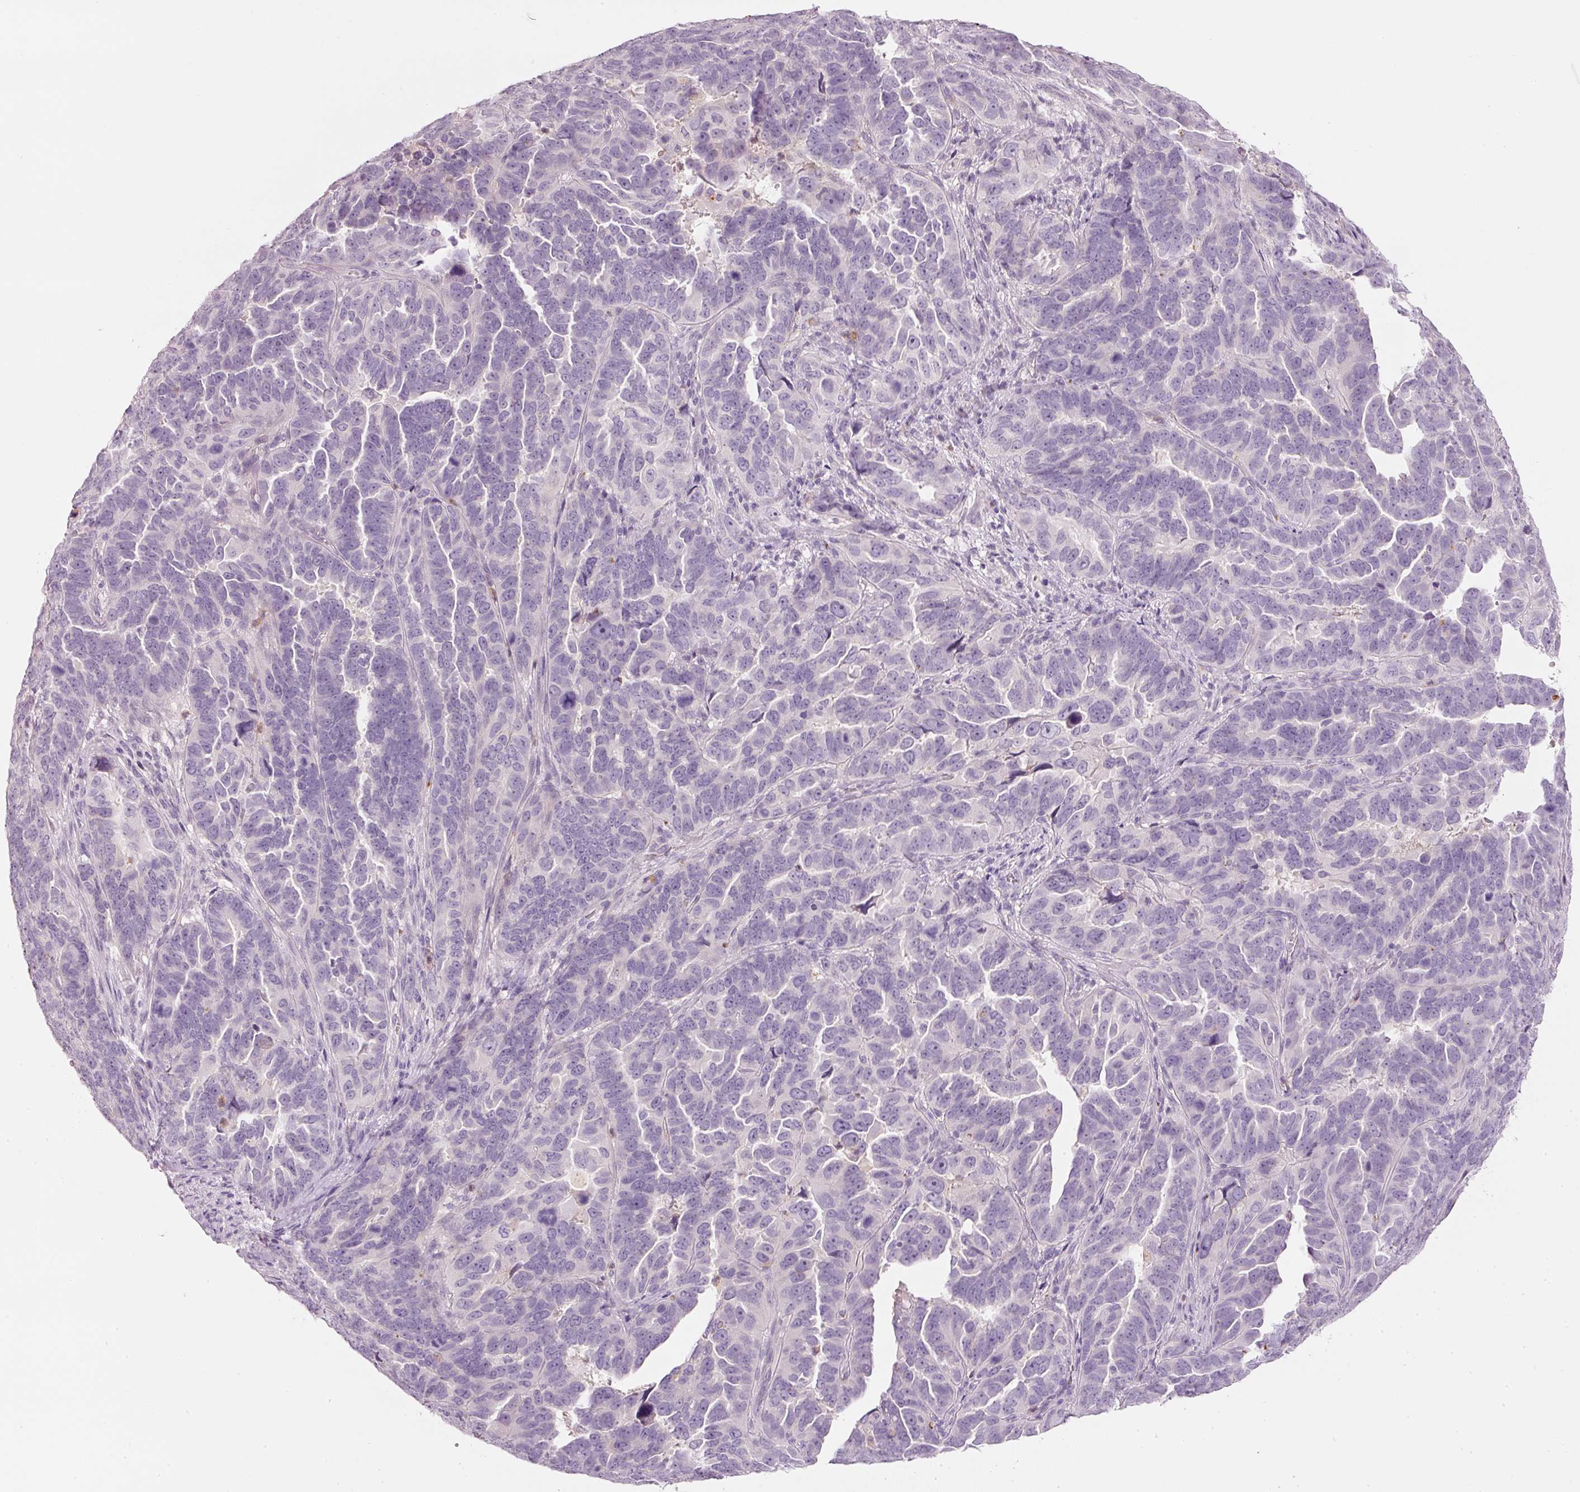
{"staining": {"intensity": "negative", "quantity": "none", "location": "none"}, "tissue": "endometrial cancer", "cell_type": "Tumor cells", "image_type": "cancer", "snomed": [{"axis": "morphology", "description": "Adenocarcinoma, NOS"}, {"axis": "topography", "description": "Endometrium"}], "caption": "Immunohistochemistry of adenocarcinoma (endometrial) demonstrates no expression in tumor cells.", "gene": "LECT2", "patient": {"sex": "female", "age": 65}}